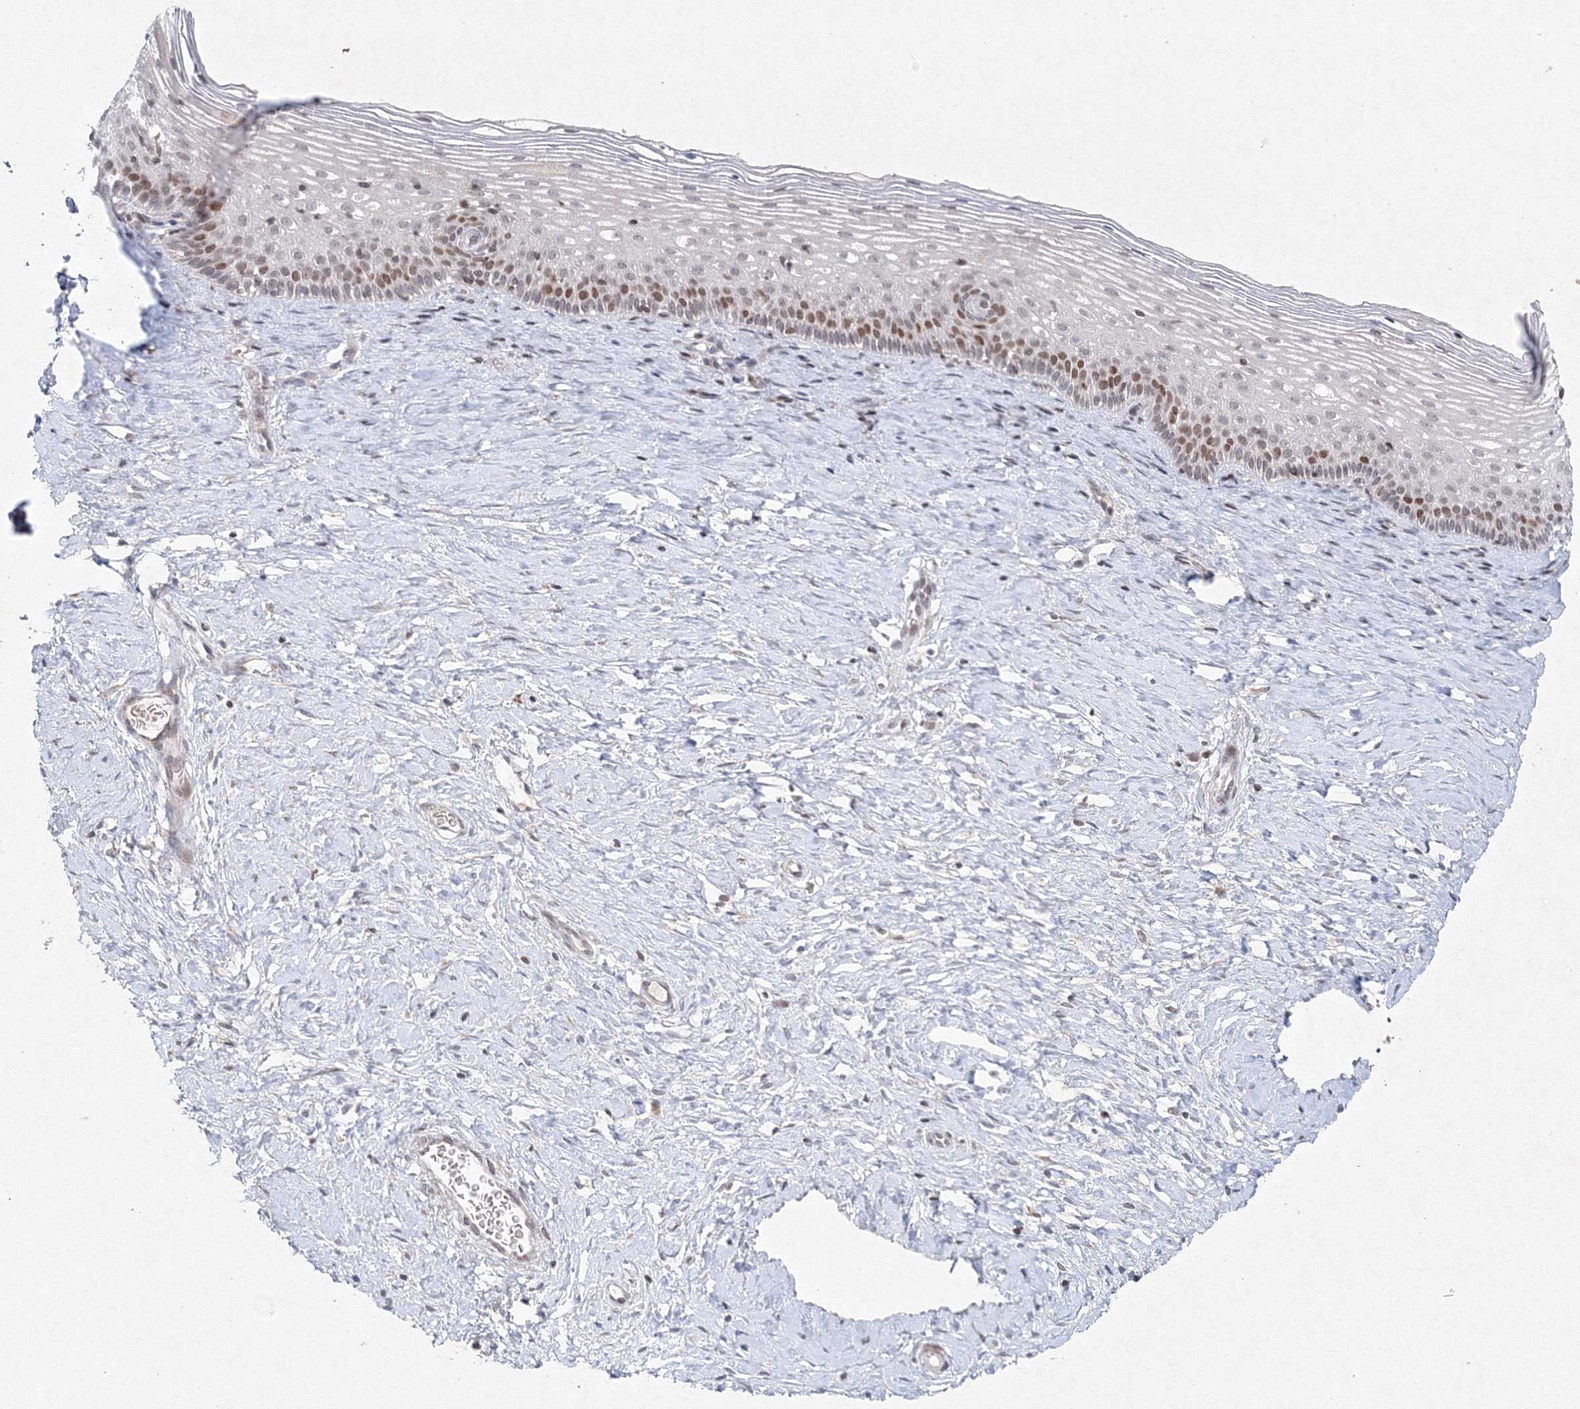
{"staining": {"intensity": "negative", "quantity": "none", "location": "none"}, "tissue": "cervix", "cell_type": "Glandular cells", "image_type": "normal", "snomed": [{"axis": "morphology", "description": "Normal tissue, NOS"}, {"axis": "topography", "description": "Cervix"}], "caption": "The photomicrograph exhibits no significant staining in glandular cells of cervix. (DAB (3,3'-diaminobenzidine) immunohistochemistry (IHC) visualized using brightfield microscopy, high magnification).", "gene": "KIF4A", "patient": {"sex": "female", "age": 33}}